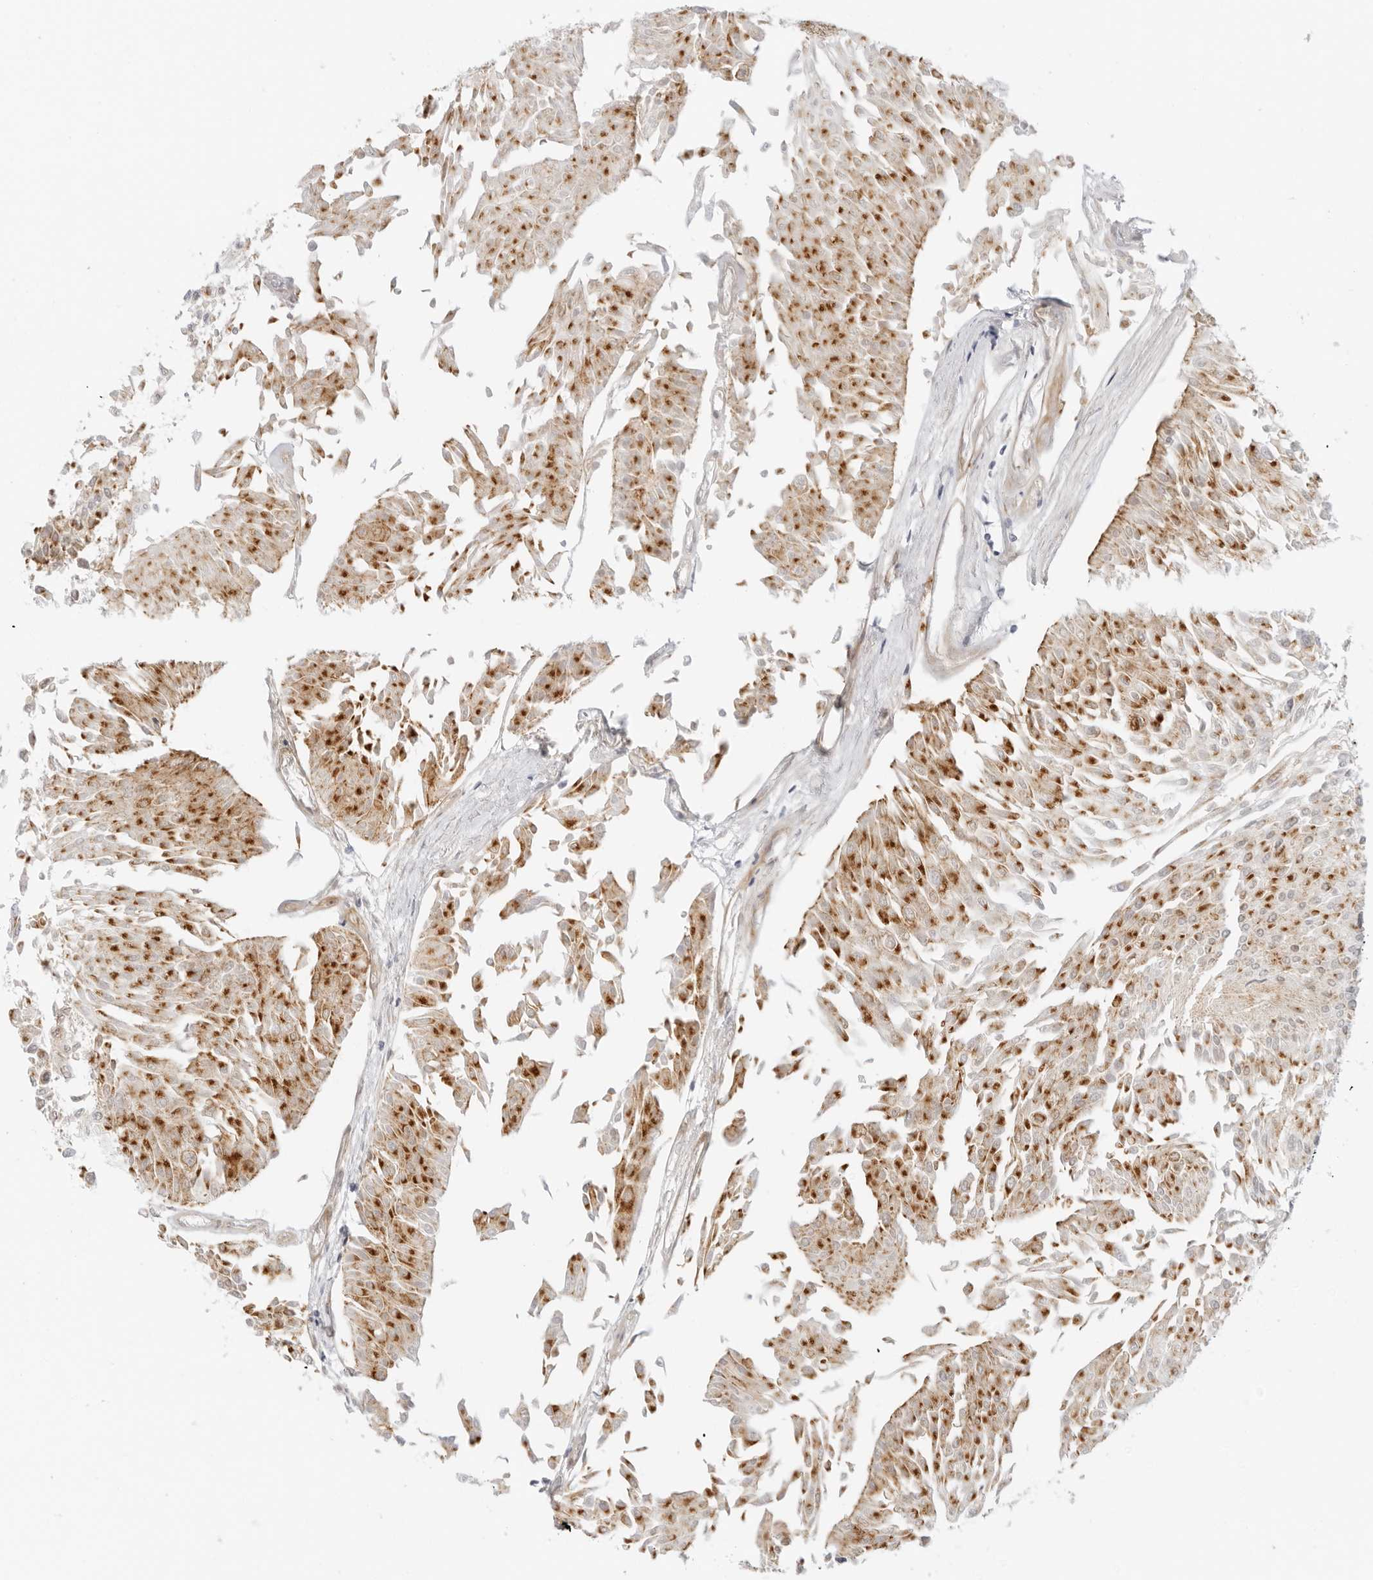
{"staining": {"intensity": "strong", "quantity": ">75%", "location": "cytoplasmic/membranous"}, "tissue": "urothelial cancer", "cell_type": "Tumor cells", "image_type": "cancer", "snomed": [{"axis": "morphology", "description": "Urothelial carcinoma, Low grade"}, {"axis": "topography", "description": "Urinary bladder"}], "caption": "Approximately >75% of tumor cells in low-grade urothelial carcinoma reveal strong cytoplasmic/membranous protein staining as visualized by brown immunohistochemical staining.", "gene": "RC3H1", "patient": {"sex": "male", "age": 67}}